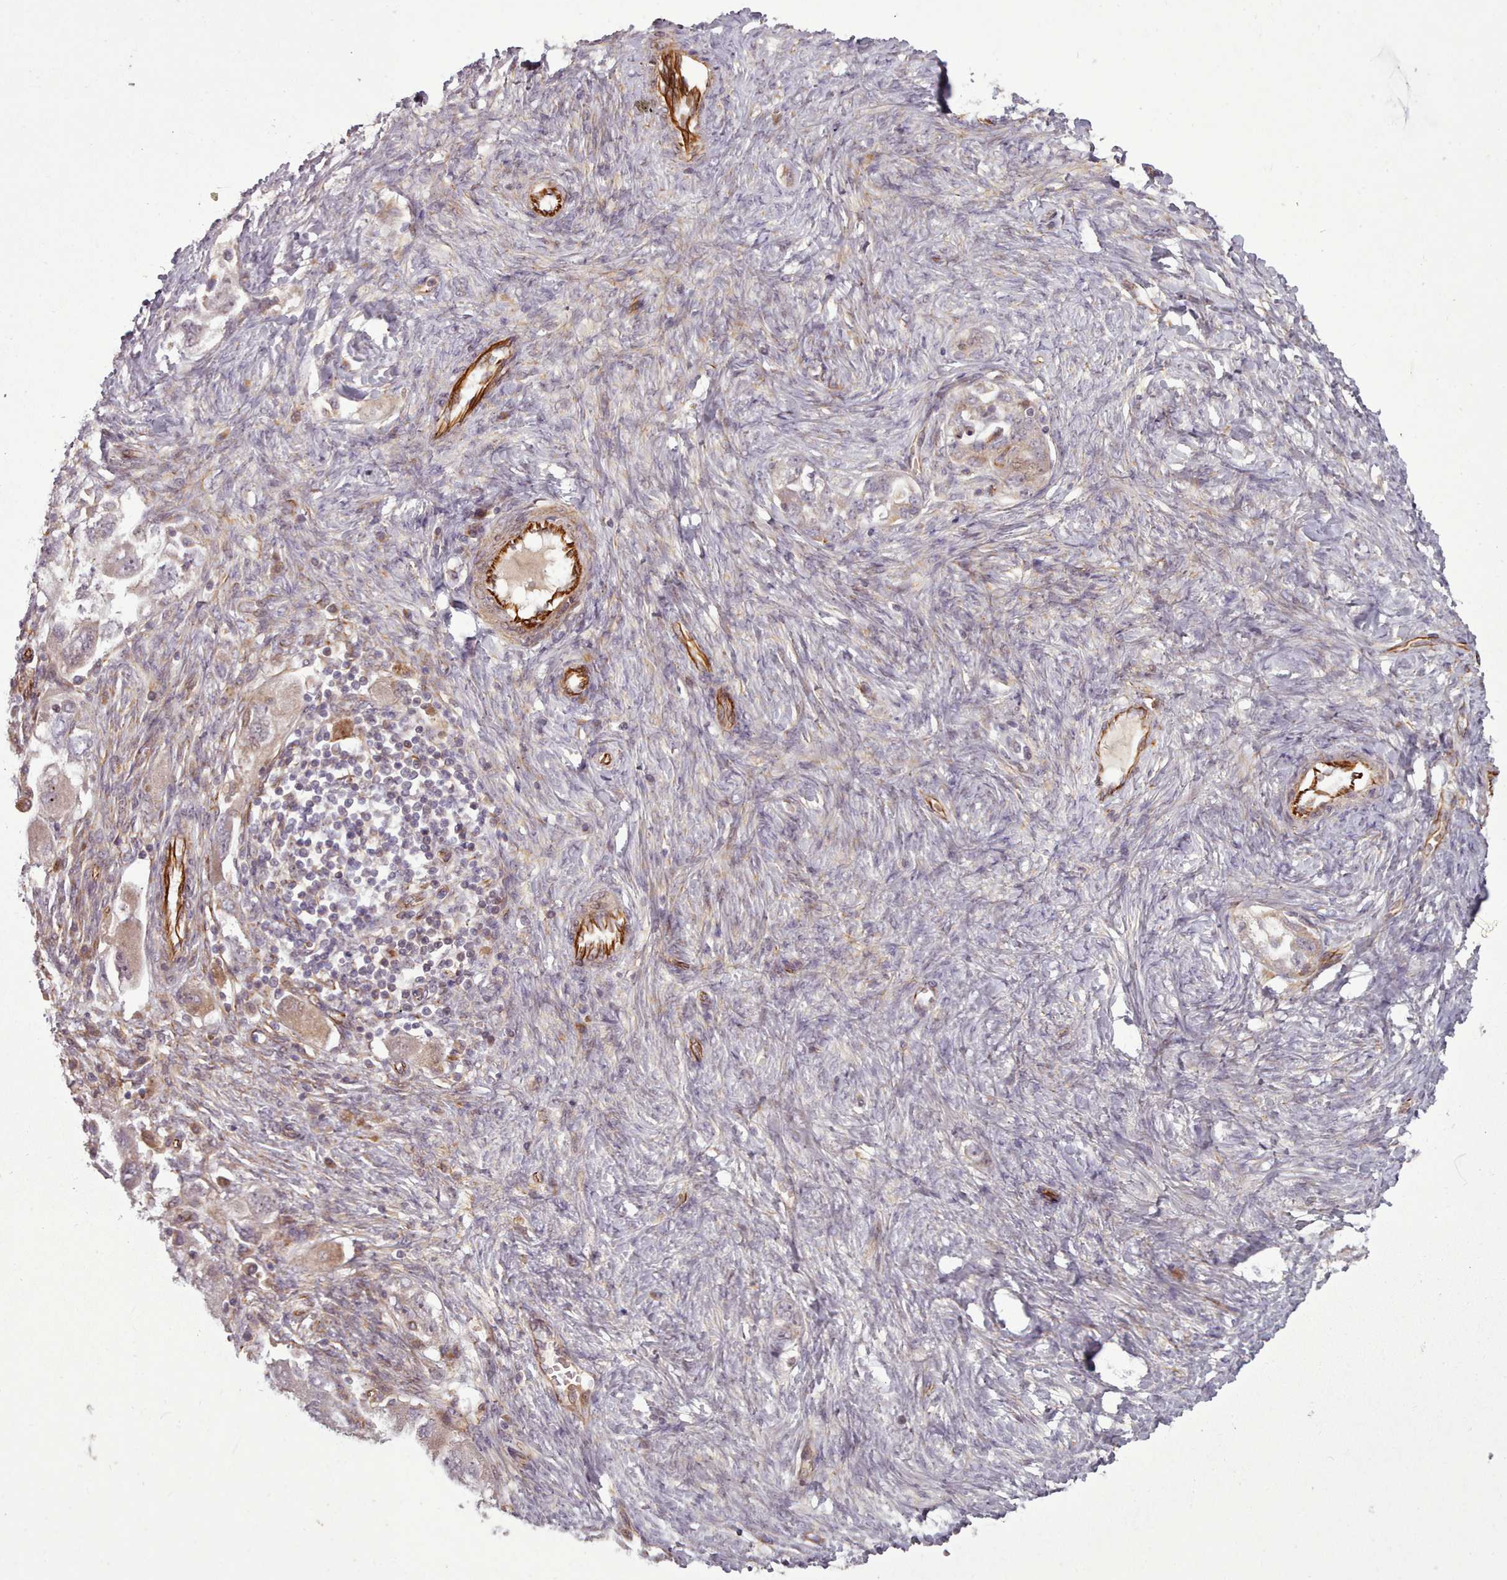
{"staining": {"intensity": "weak", "quantity": "25%-75%", "location": "cytoplasmic/membranous,nuclear"}, "tissue": "ovarian cancer", "cell_type": "Tumor cells", "image_type": "cancer", "snomed": [{"axis": "morphology", "description": "Carcinoma, NOS"}, {"axis": "morphology", "description": "Cystadenocarcinoma, serous, NOS"}, {"axis": "topography", "description": "Ovary"}], "caption": "This image reveals IHC staining of human ovarian serous cystadenocarcinoma, with low weak cytoplasmic/membranous and nuclear staining in about 25%-75% of tumor cells.", "gene": "GBGT1", "patient": {"sex": "female", "age": 69}}